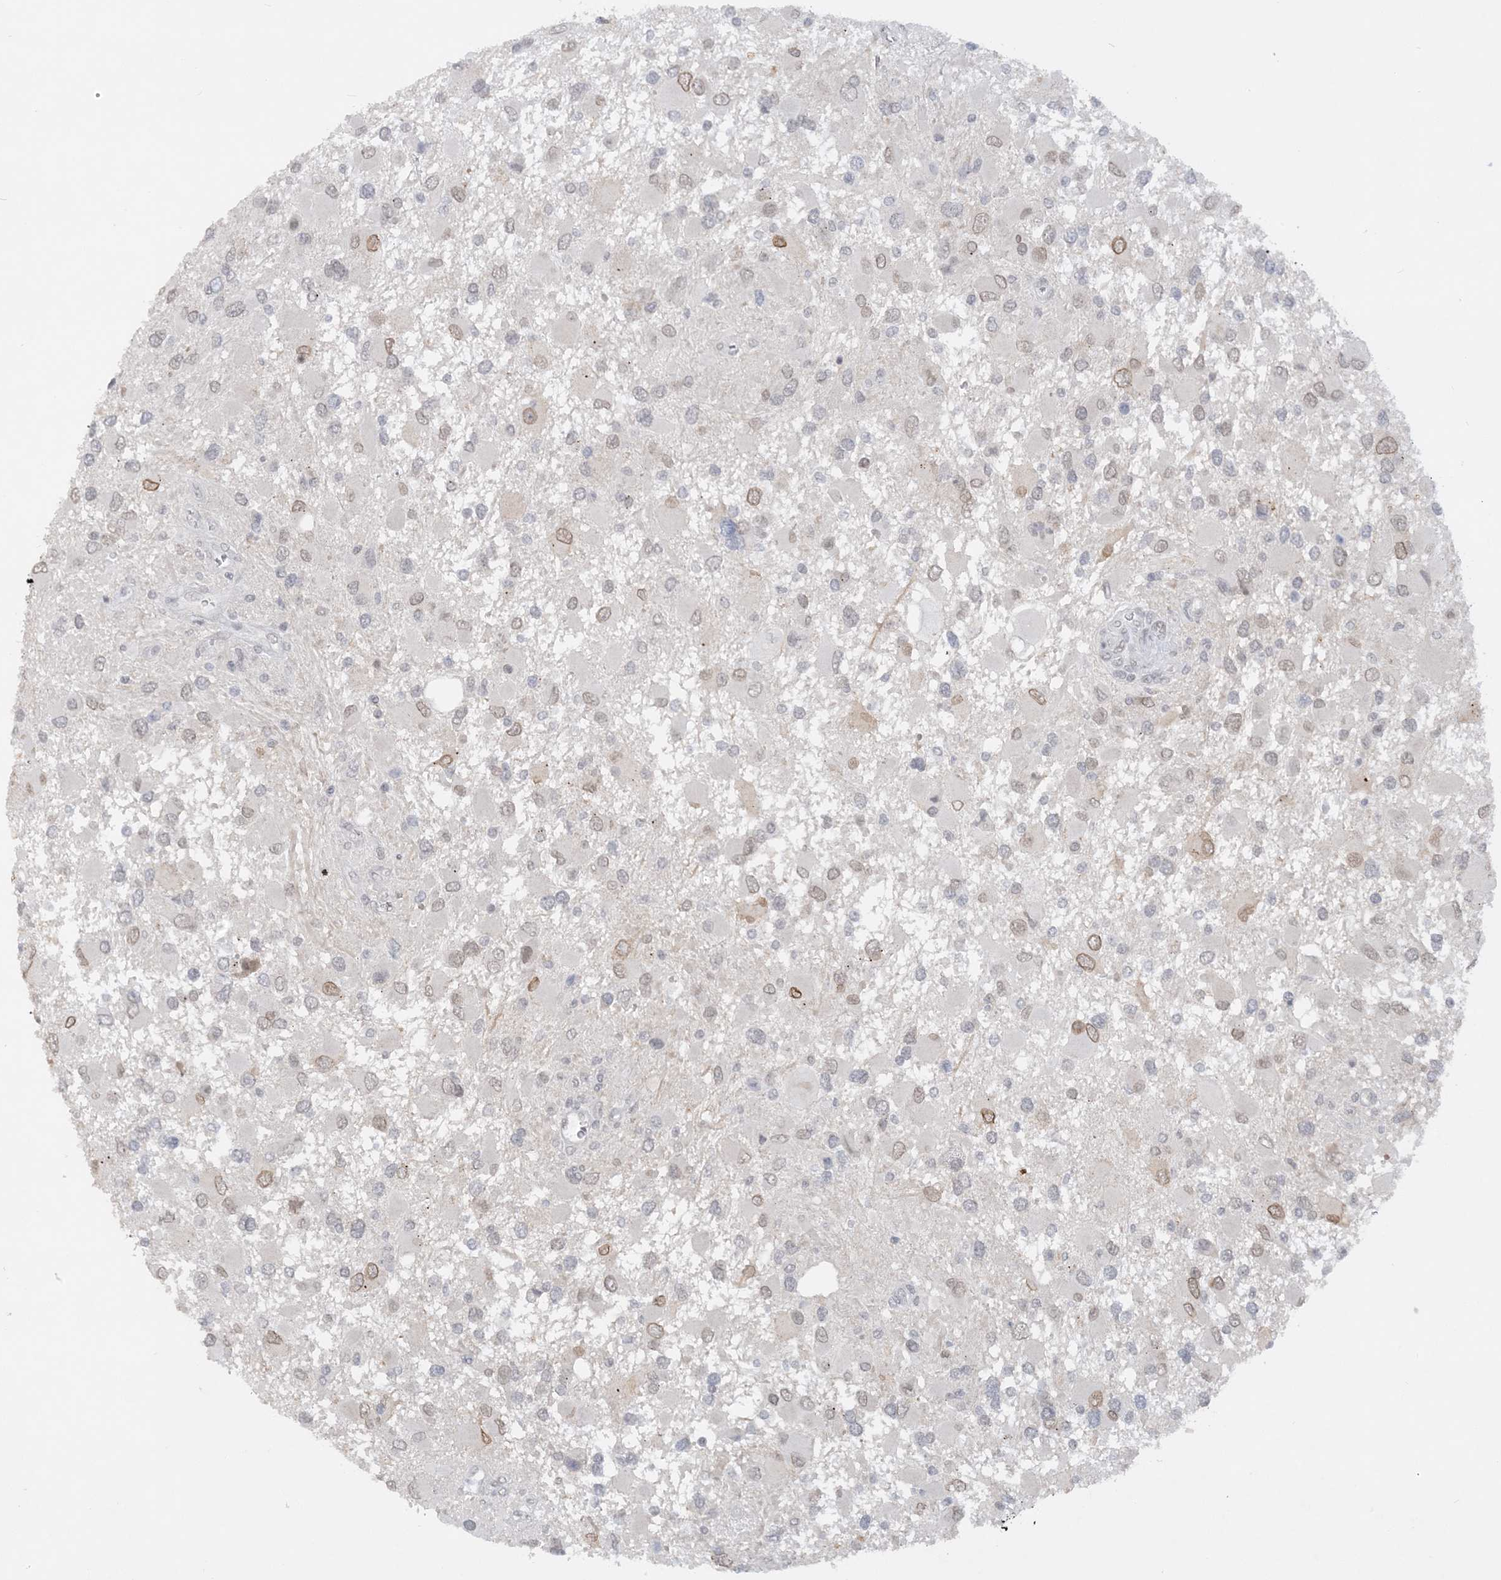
{"staining": {"intensity": "moderate", "quantity": "<25%", "location": "cytoplasmic/membranous,nuclear"}, "tissue": "glioma", "cell_type": "Tumor cells", "image_type": "cancer", "snomed": [{"axis": "morphology", "description": "Glioma, malignant, High grade"}, {"axis": "topography", "description": "Brain"}], "caption": "High-power microscopy captured an immunohistochemistry image of glioma, revealing moderate cytoplasmic/membranous and nuclear staining in approximately <25% of tumor cells.", "gene": "KMT2D", "patient": {"sex": "male", "age": 53}}